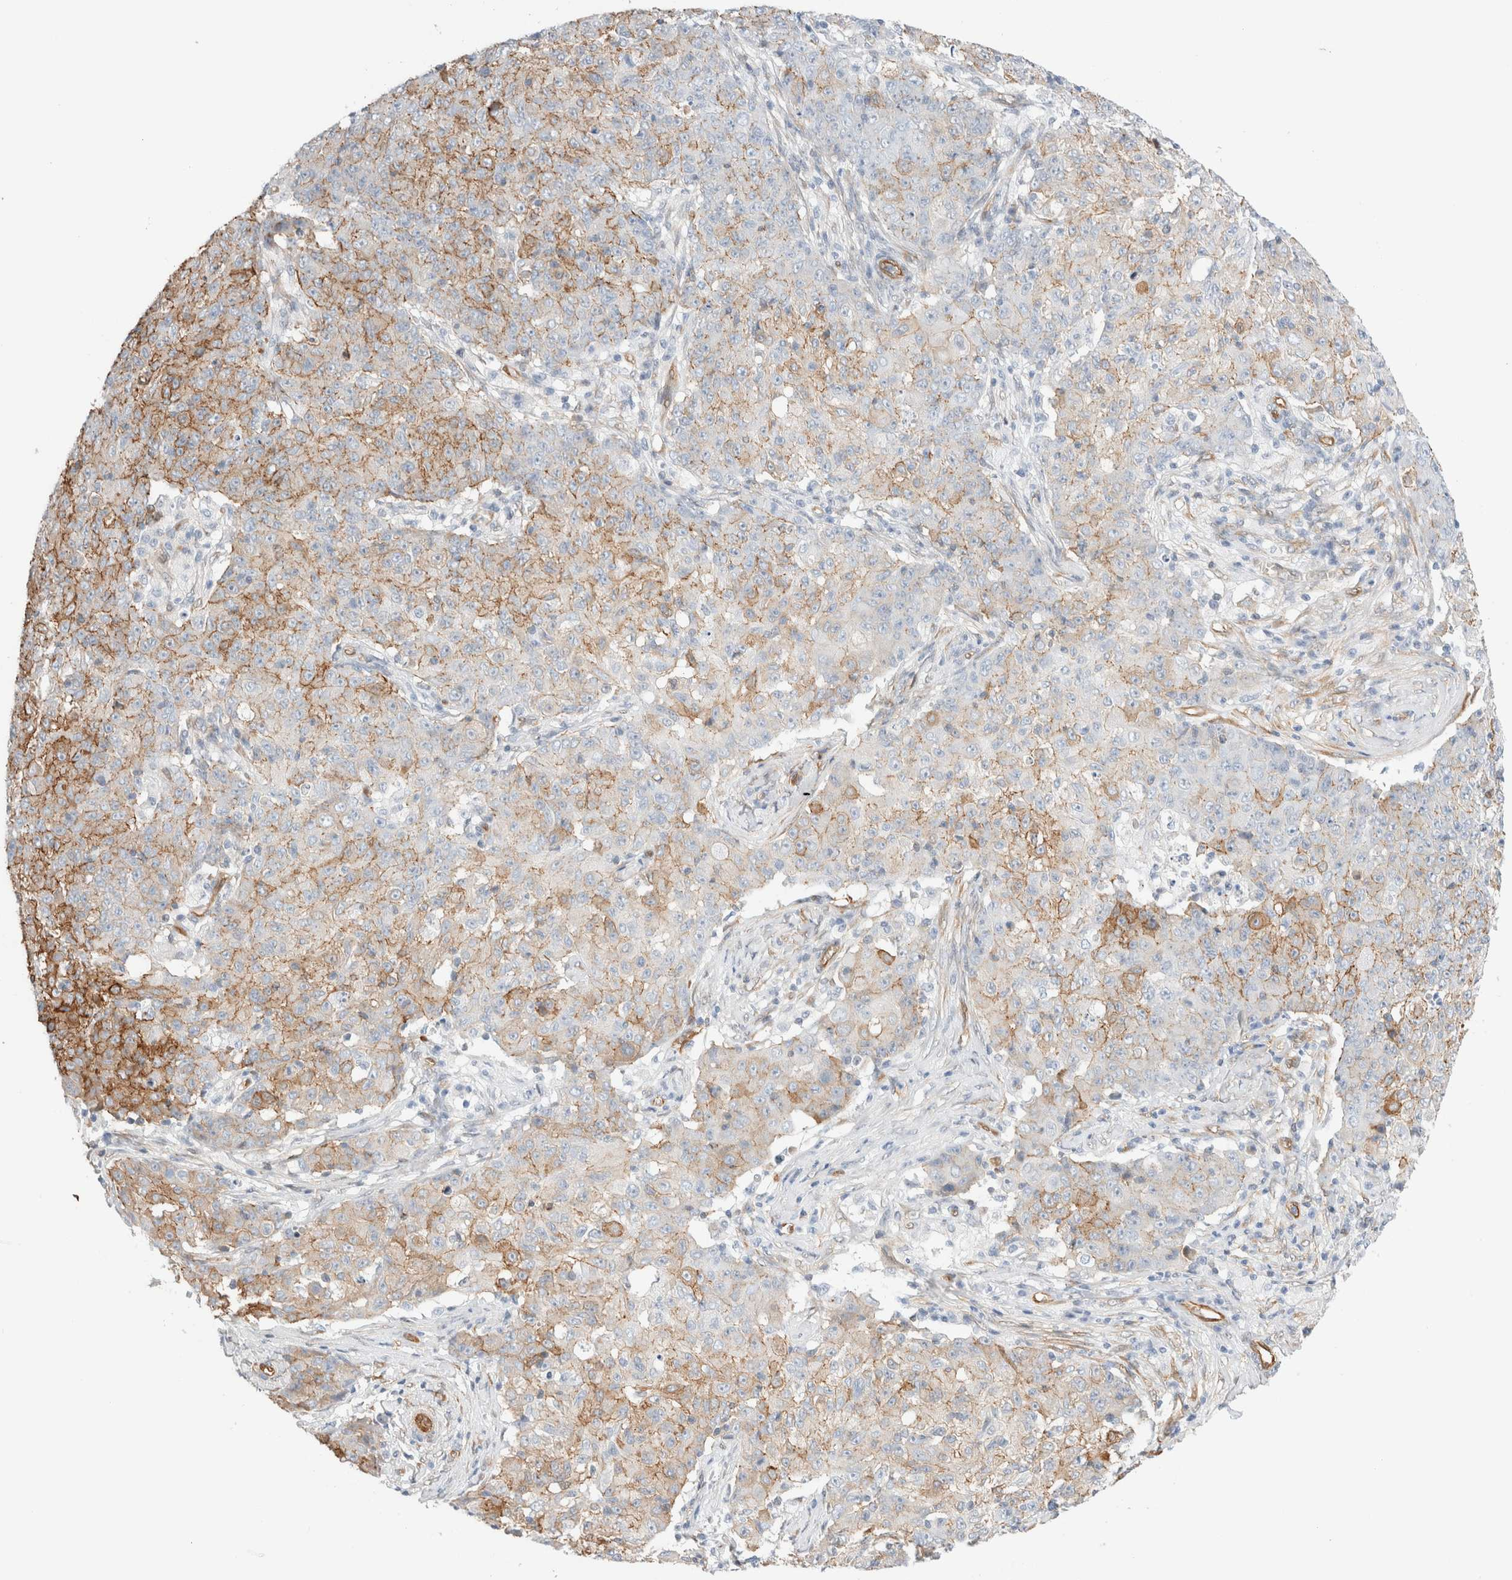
{"staining": {"intensity": "moderate", "quantity": "25%-75%", "location": "cytoplasmic/membranous"}, "tissue": "ovarian cancer", "cell_type": "Tumor cells", "image_type": "cancer", "snomed": [{"axis": "morphology", "description": "Carcinoma, endometroid"}, {"axis": "topography", "description": "Ovary"}], "caption": "IHC of human ovarian endometroid carcinoma exhibits medium levels of moderate cytoplasmic/membranous positivity in approximately 25%-75% of tumor cells.", "gene": "LMCD1", "patient": {"sex": "female", "age": 42}}